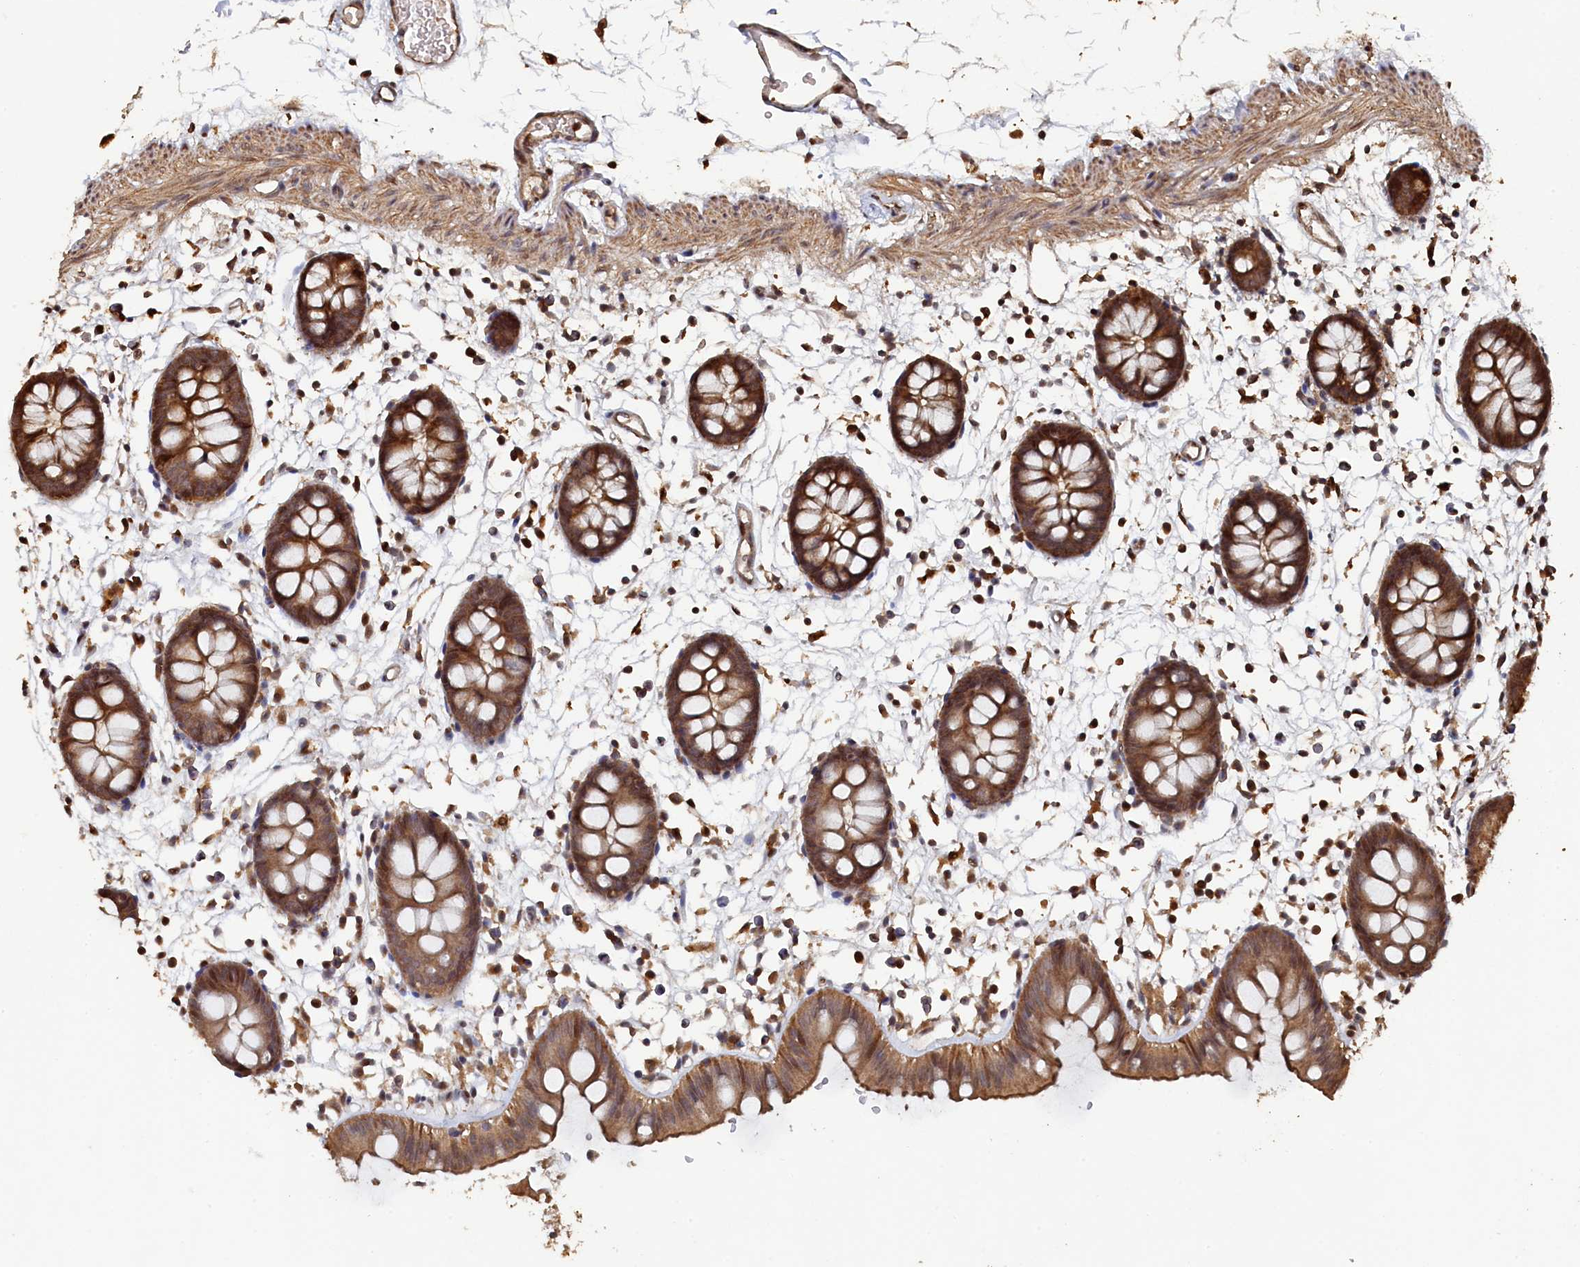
{"staining": {"intensity": "moderate", "quantity": ">75%", "location": "cytoplasmic/membranous,nuclear"}, "tissue": "colon", "cell_type": "Endothelial cells", "image_type": "normal", "snomed": [{"axis": "morphology", "description": "Normal tissue, NOS"}, {"axis": "topography", "description": "Colon"}], "caption": "Normal colon displays moderate cytoplasmic/membranous,nuclear staining in approximately >75% of endothelial cells, visualized by immunohistochemistry.", "gene": "PIGN", "patient": {"sex": "male", "age": 56}}